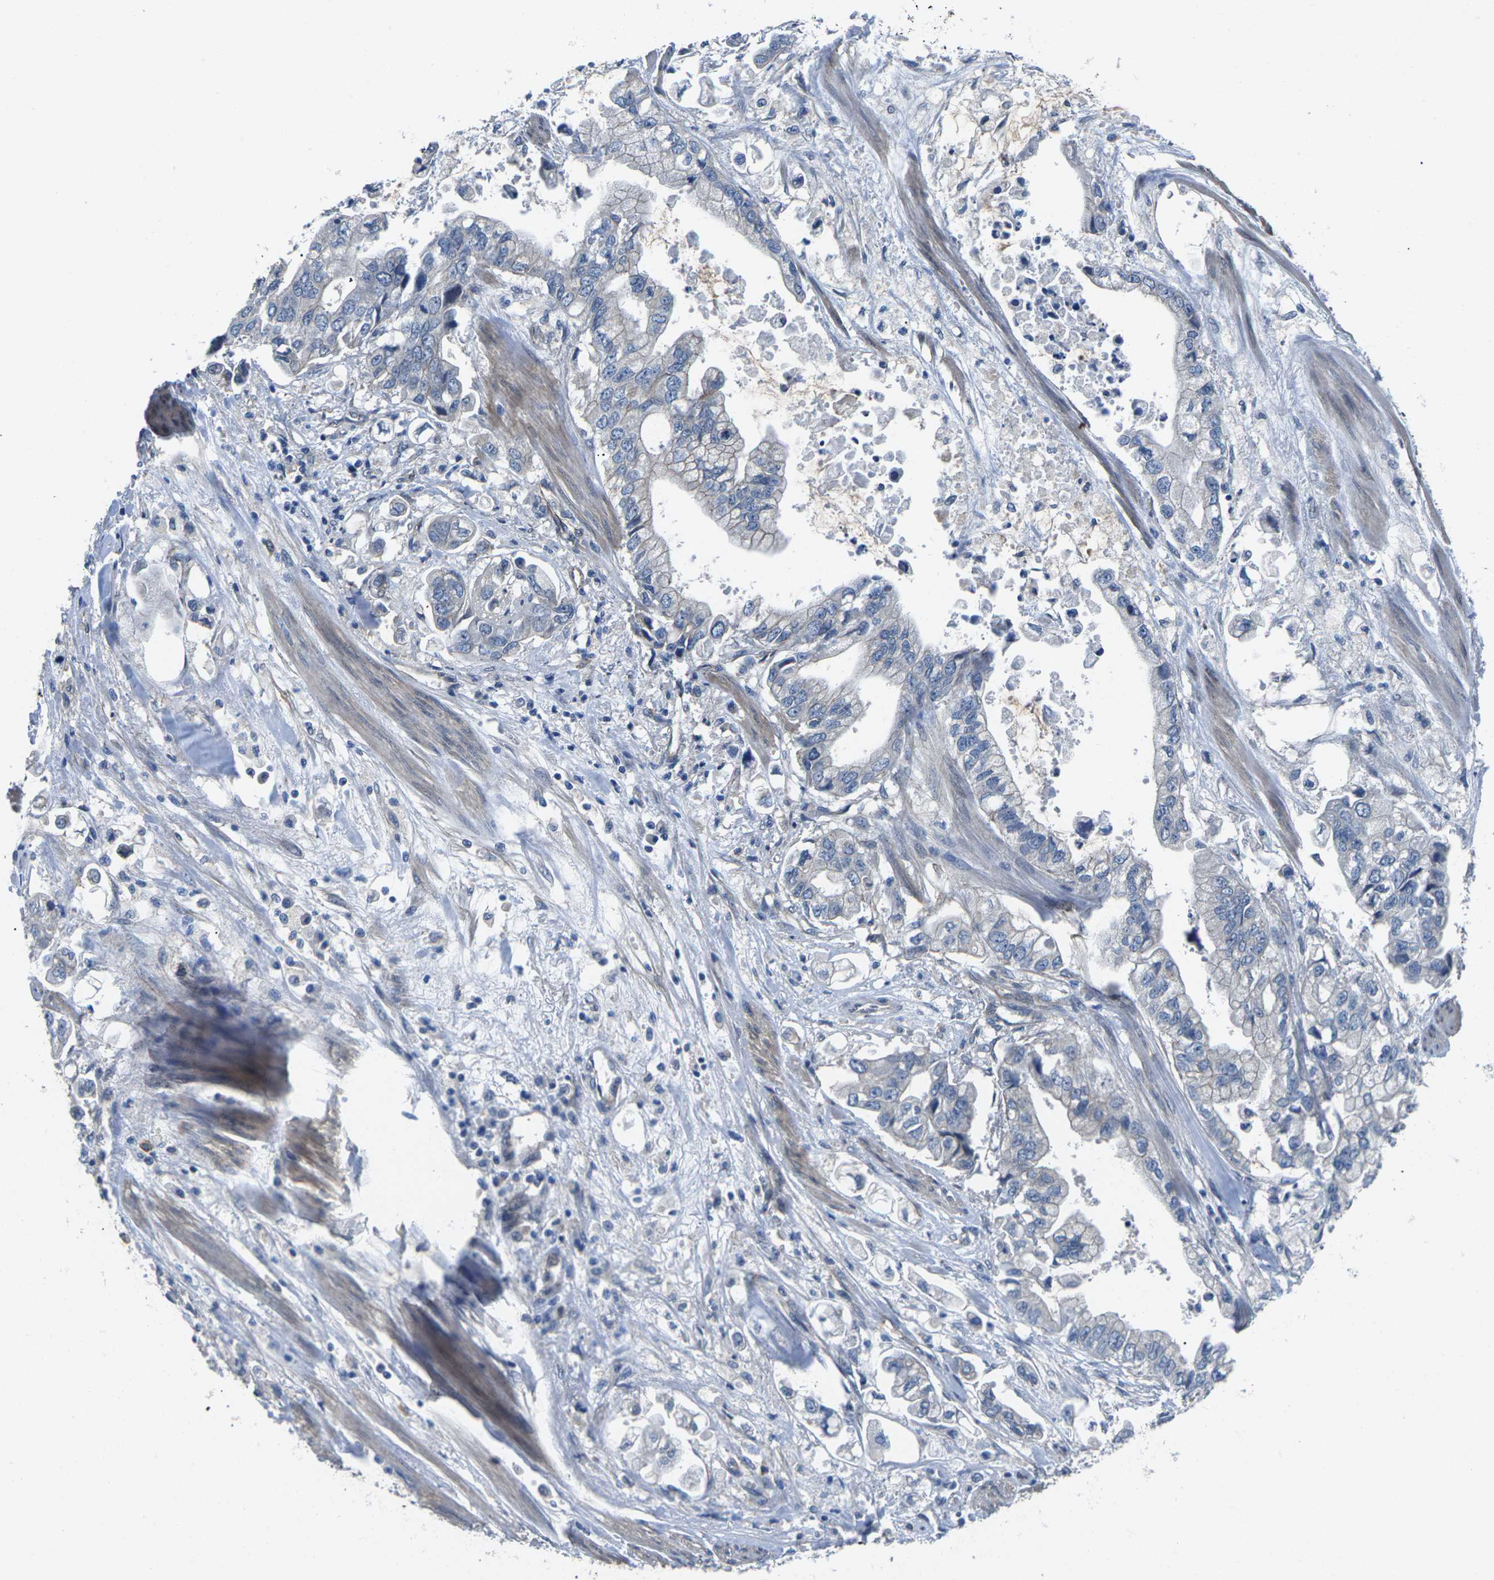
{"staining": {"intensity": "negative", "quantity": "none", "location": "none"}, "tissue": "stomach cancer", "cell_type": "Tumor cells", "image_type": "cancer", "snomed": [{"axis": "morphology", "description": "Normal tissue, NOS"}, {"axis": "morphology", "description": "Adenocarcinoma, NOS"}, {"axis": "topography", "description": "Stomach"}], "caption": "IHC photomicrograph of neoplastic tissue: adenocarcinoma (stomach) stained with DAB (3,3'-diaminobenzidine) exhibits no significant protein expression in tumor cells.", "gene": "CTNND1", "patient": {"sex": "male", "age": 62}}